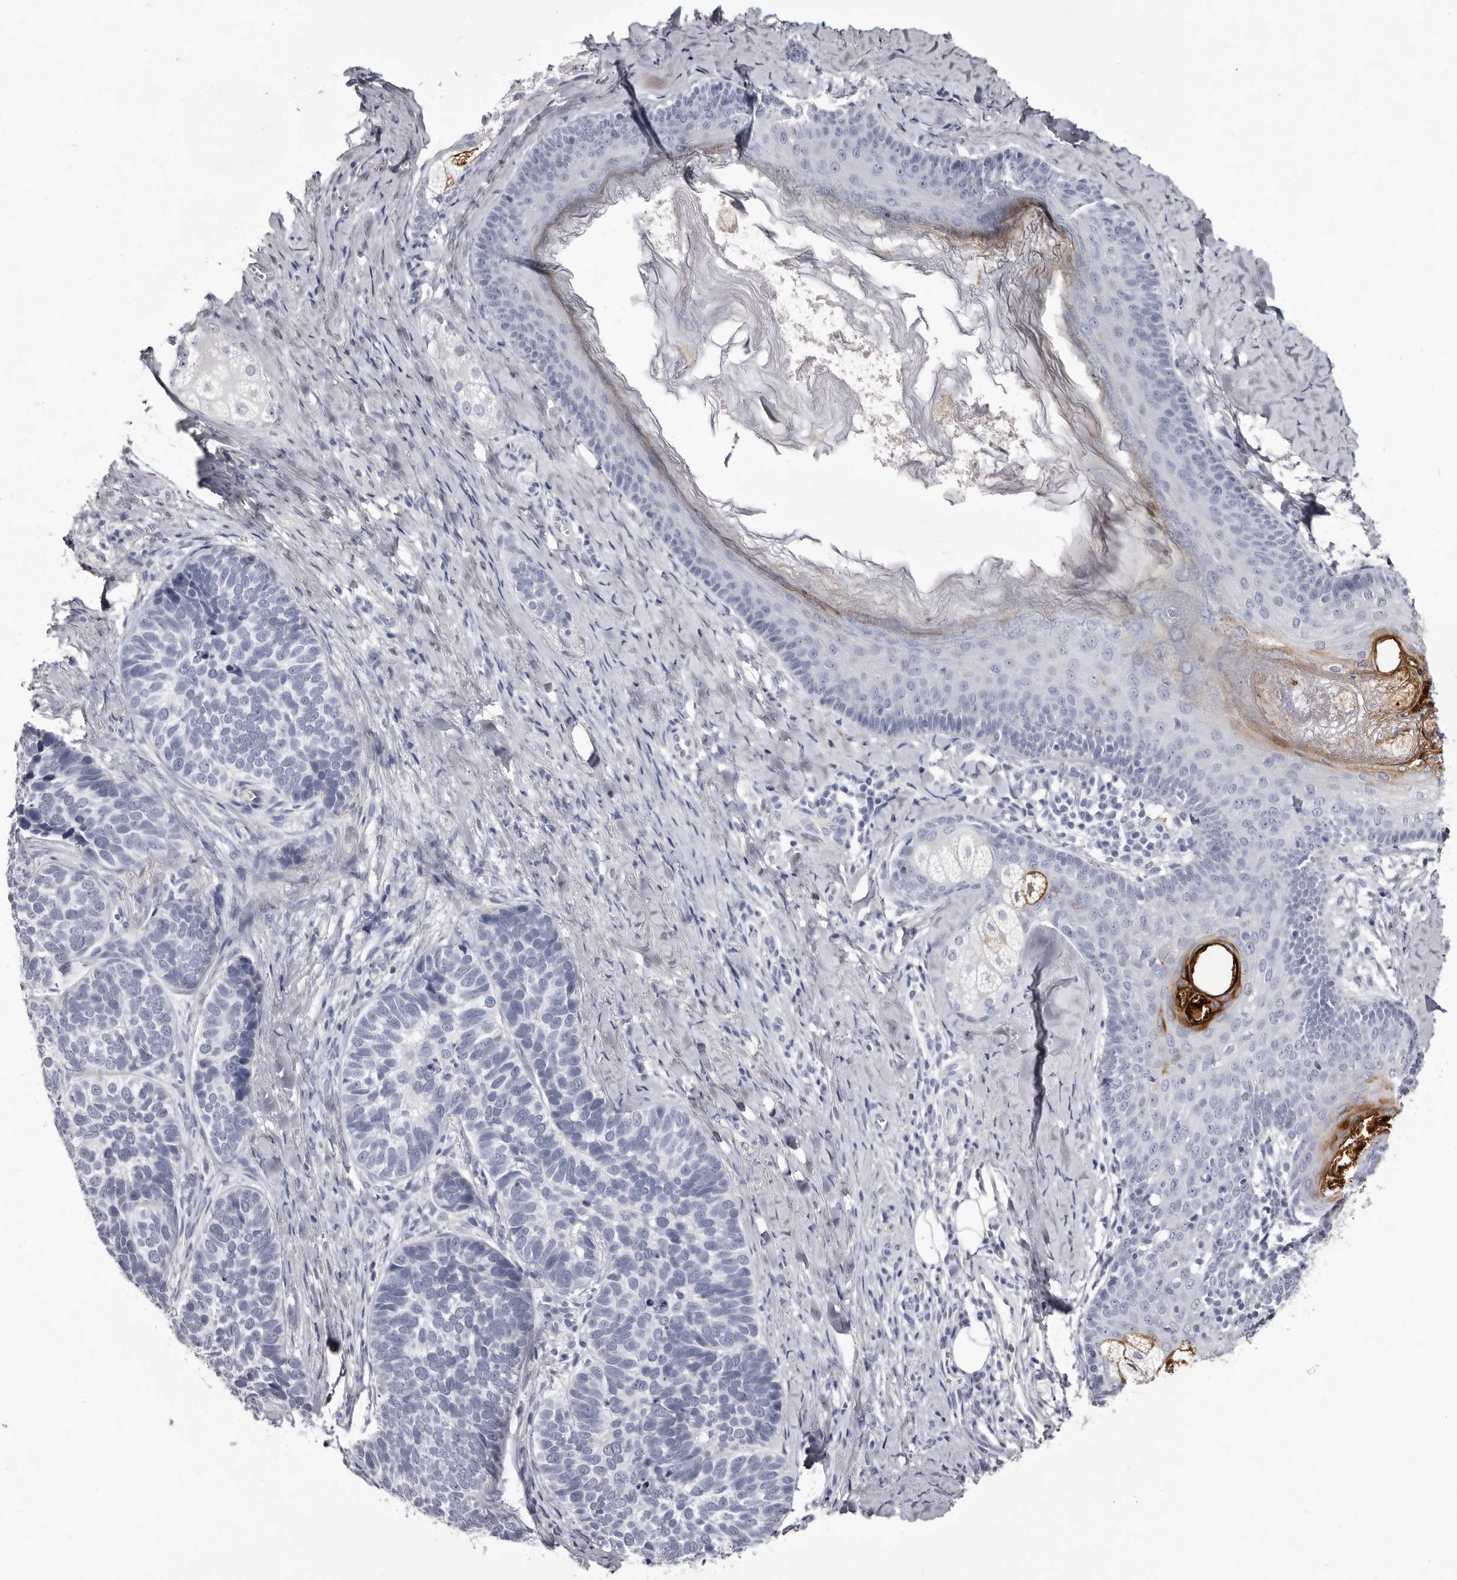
{"staining": {"intensity": "negative", "quantity": "none", "location": "none"}, "tissue": "skin cancer", "cell_type": "Tumor cells", "image_type": "cancer", "snomed": [{"axis": "morphology", "description": "Basal cell carcinoma"}, {"axis": "topography", "description": "Skin"}], "caption": "IHC of skin cancer demonstrates no expression in tumor cells.", "gene": "CA6", "patient": {"sex": "male", "age": 62}}